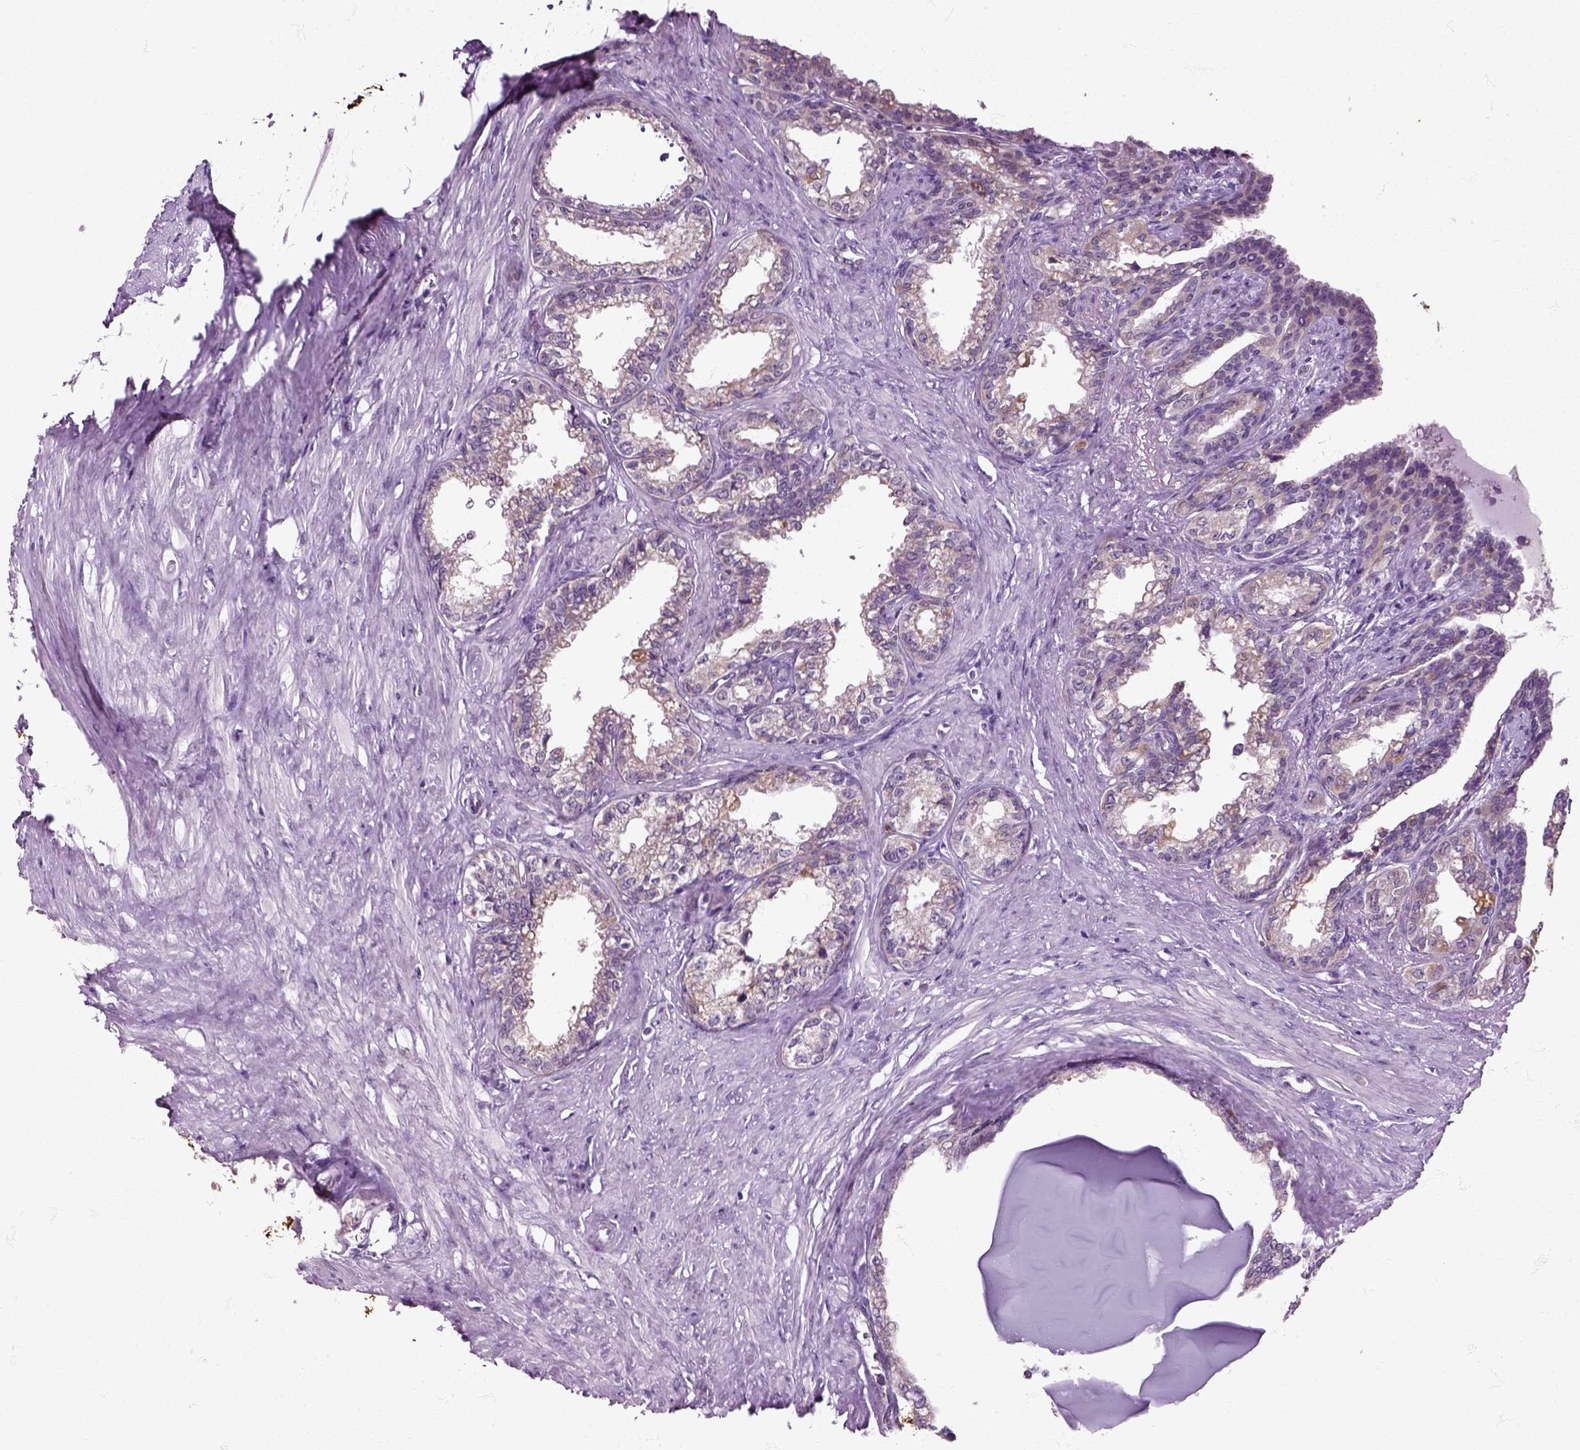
{"staining": {"intensity": "weak", "quantity": "<25%", "location": "cytoplasmic/membranous"}, "tissue": "seminal vesicle", "cell_type": "Glandular cells", "image_type": "normal", "snomed": [{"axis": "morphology", "description": "Normal tissue, NOS"}, {"axis": "morphology", "description": "Urothelial carcinoma, NOS"}, {"axis": "topography", "description": "Urinary bladder"}, {"axis": "topography", "description": "Seminal veicle"}], "caption": "Histopathology image shows no significant protein expression in glandular cells of benign seminal vesicle.", "gene": "HSPA2", "patient": {"sex": "male", "age": 76}}